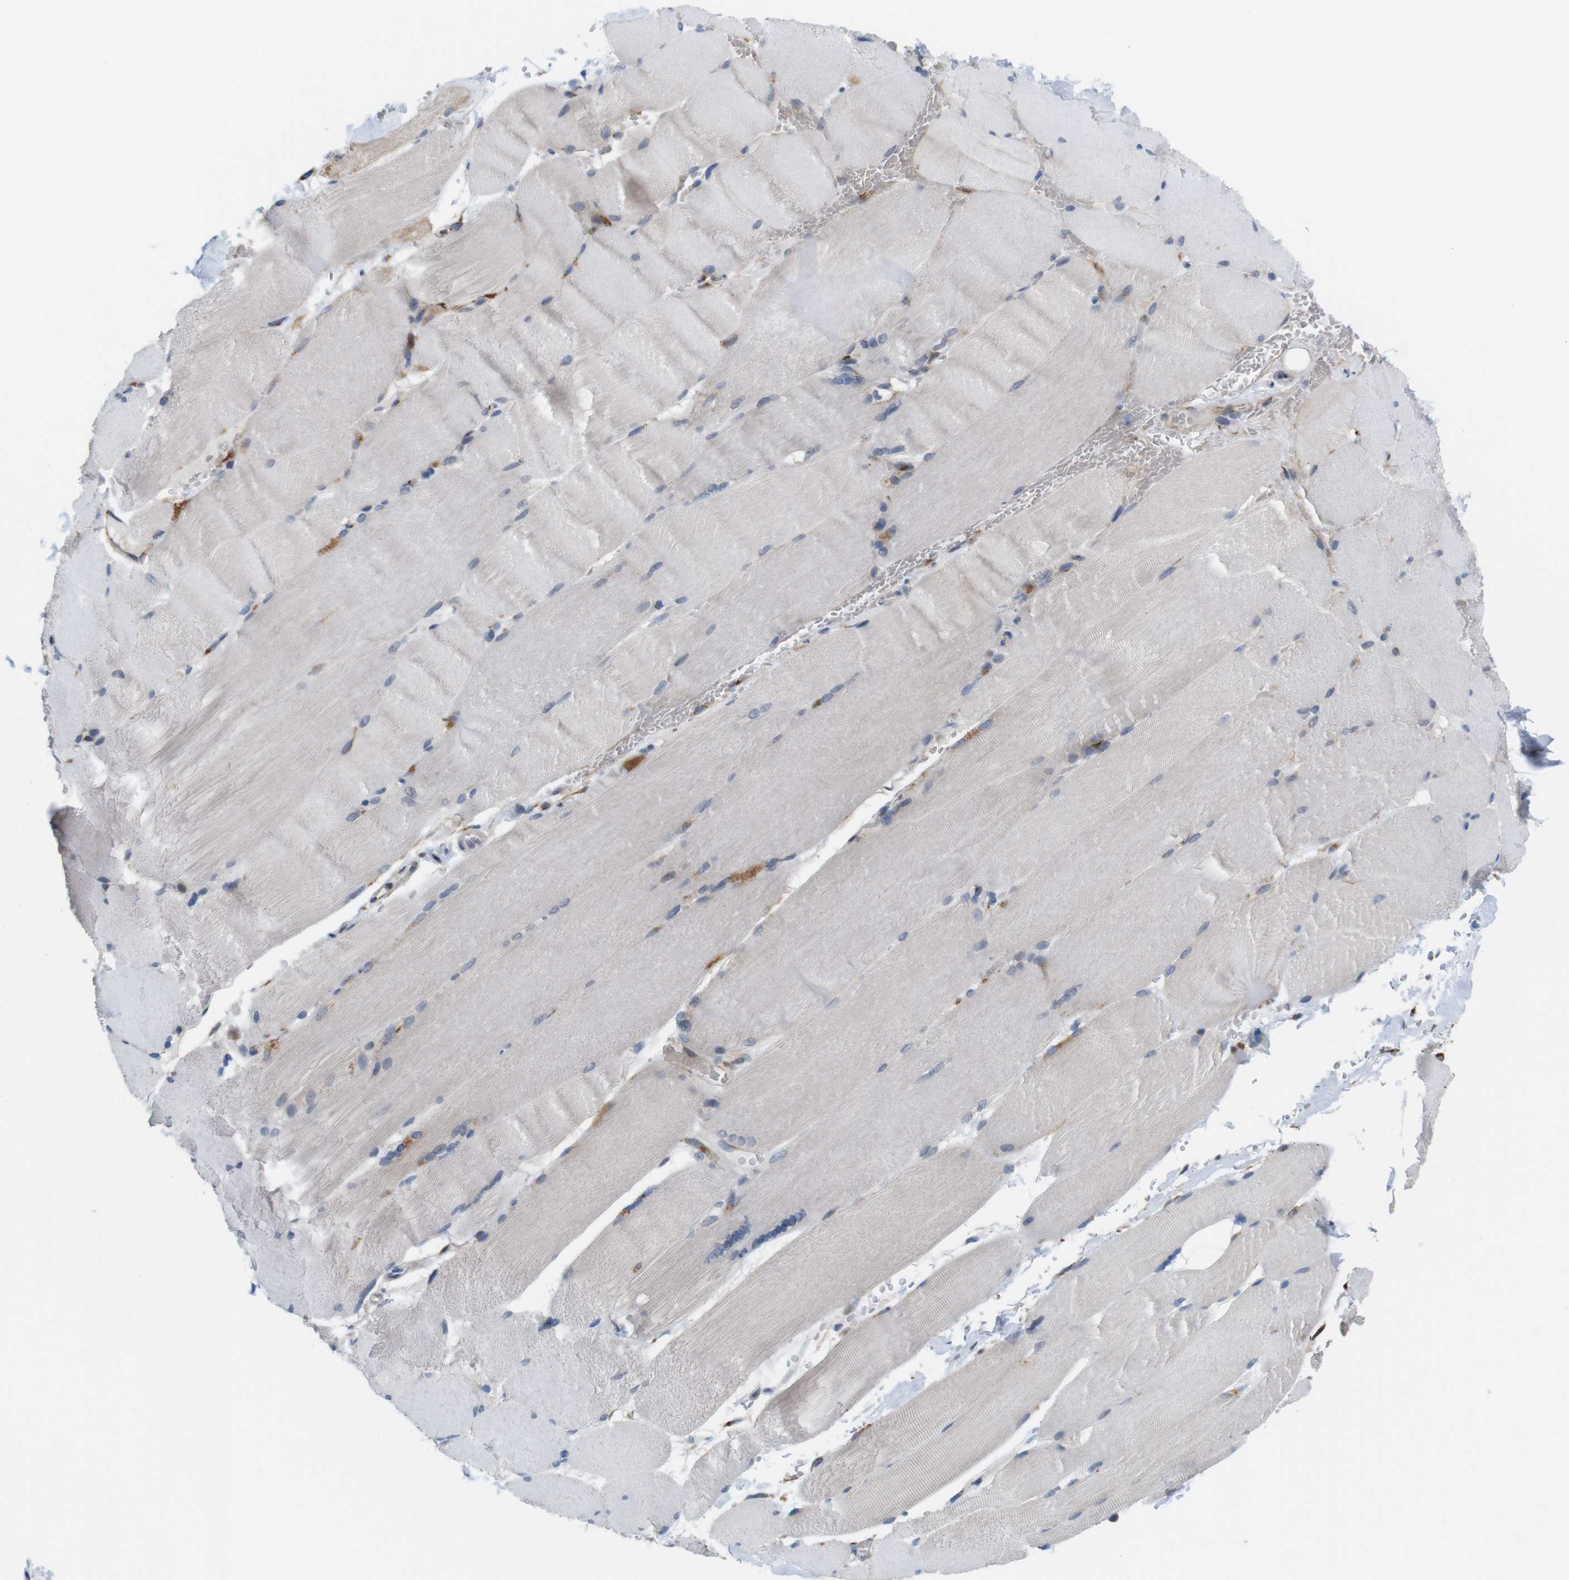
{"staining": {"intensity": "moderate", "quantity": "<25%", "location": "cytoplasmic/membranous"}, "tissue": "skeletal muscle", "cell_type": "Myocytes", "image_type": "normal", "snomed": [{"axis": "morphology", "description": "Normal tissue, NOS"}, {"axis": "topography", "description": "Skin"}, {"axis": "topography", "description": "Skeletal muscle"}], "caption": "This micrograph displays immunohistochemistry staining of benign human skeletal muscle, with low moderate cytoplasmic/membranous positivity in approximately <25% of myocytes.", "gene": "EFCAB14", "patient": {"sex": "male", "age": 83}}